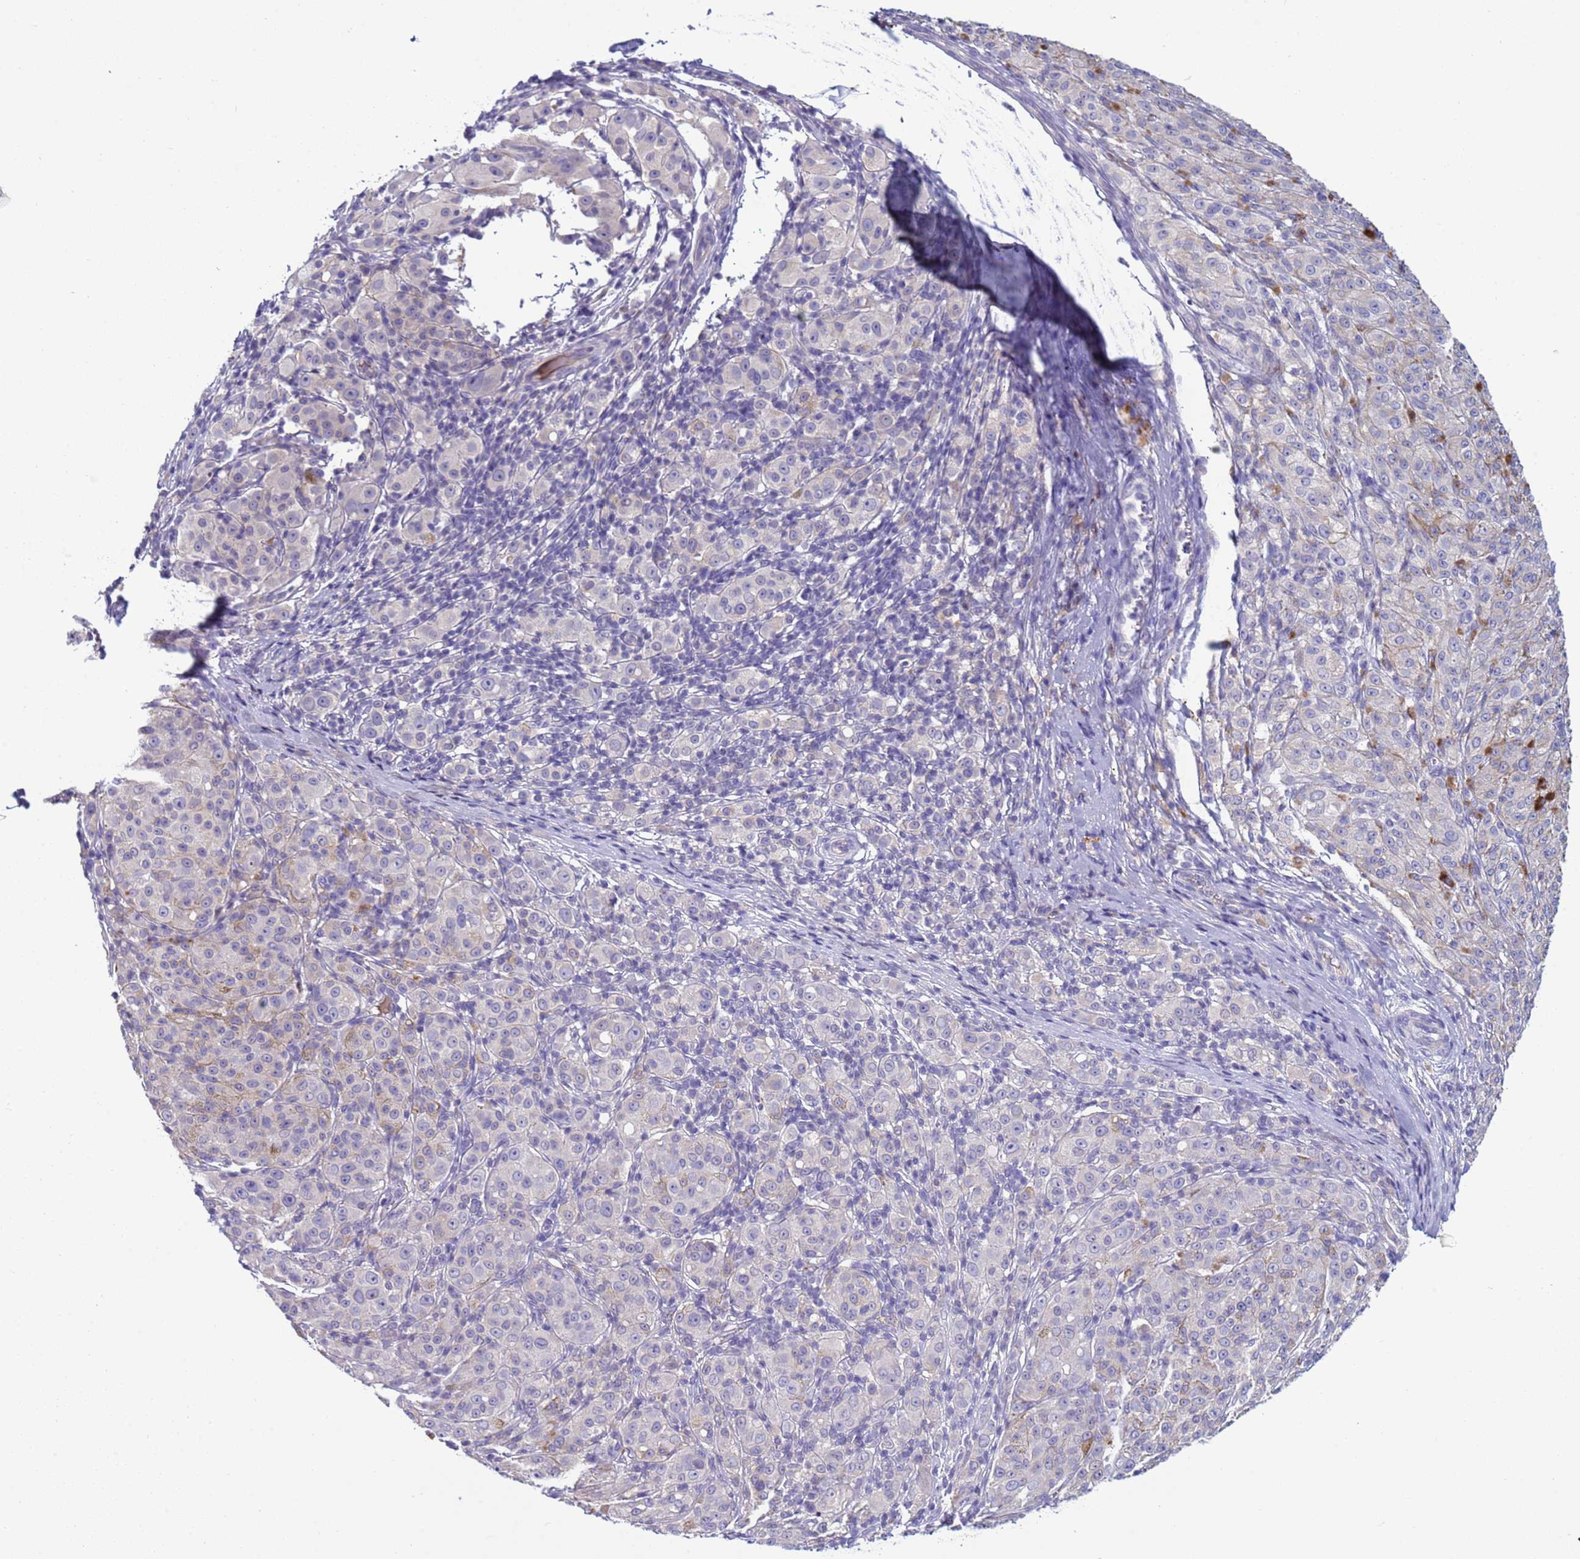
{"staining": {"intensity": "negative", "quantity": "none", "location": "none"}, "tissue": "melanoma", "cell_type": "Tumor cells", "image_type": "cancer", "snomed": [{"axis": "morphology", "description": "Malignant melanoma, NOS"}, {"axis": "topography", "description": "Skin"}], "caption": "Protein analysis of malignant melanoma exhibits no significant staining in tumor cells.", "gene": "TRIM51", "patient": {"sex": "female", "age": 52}}